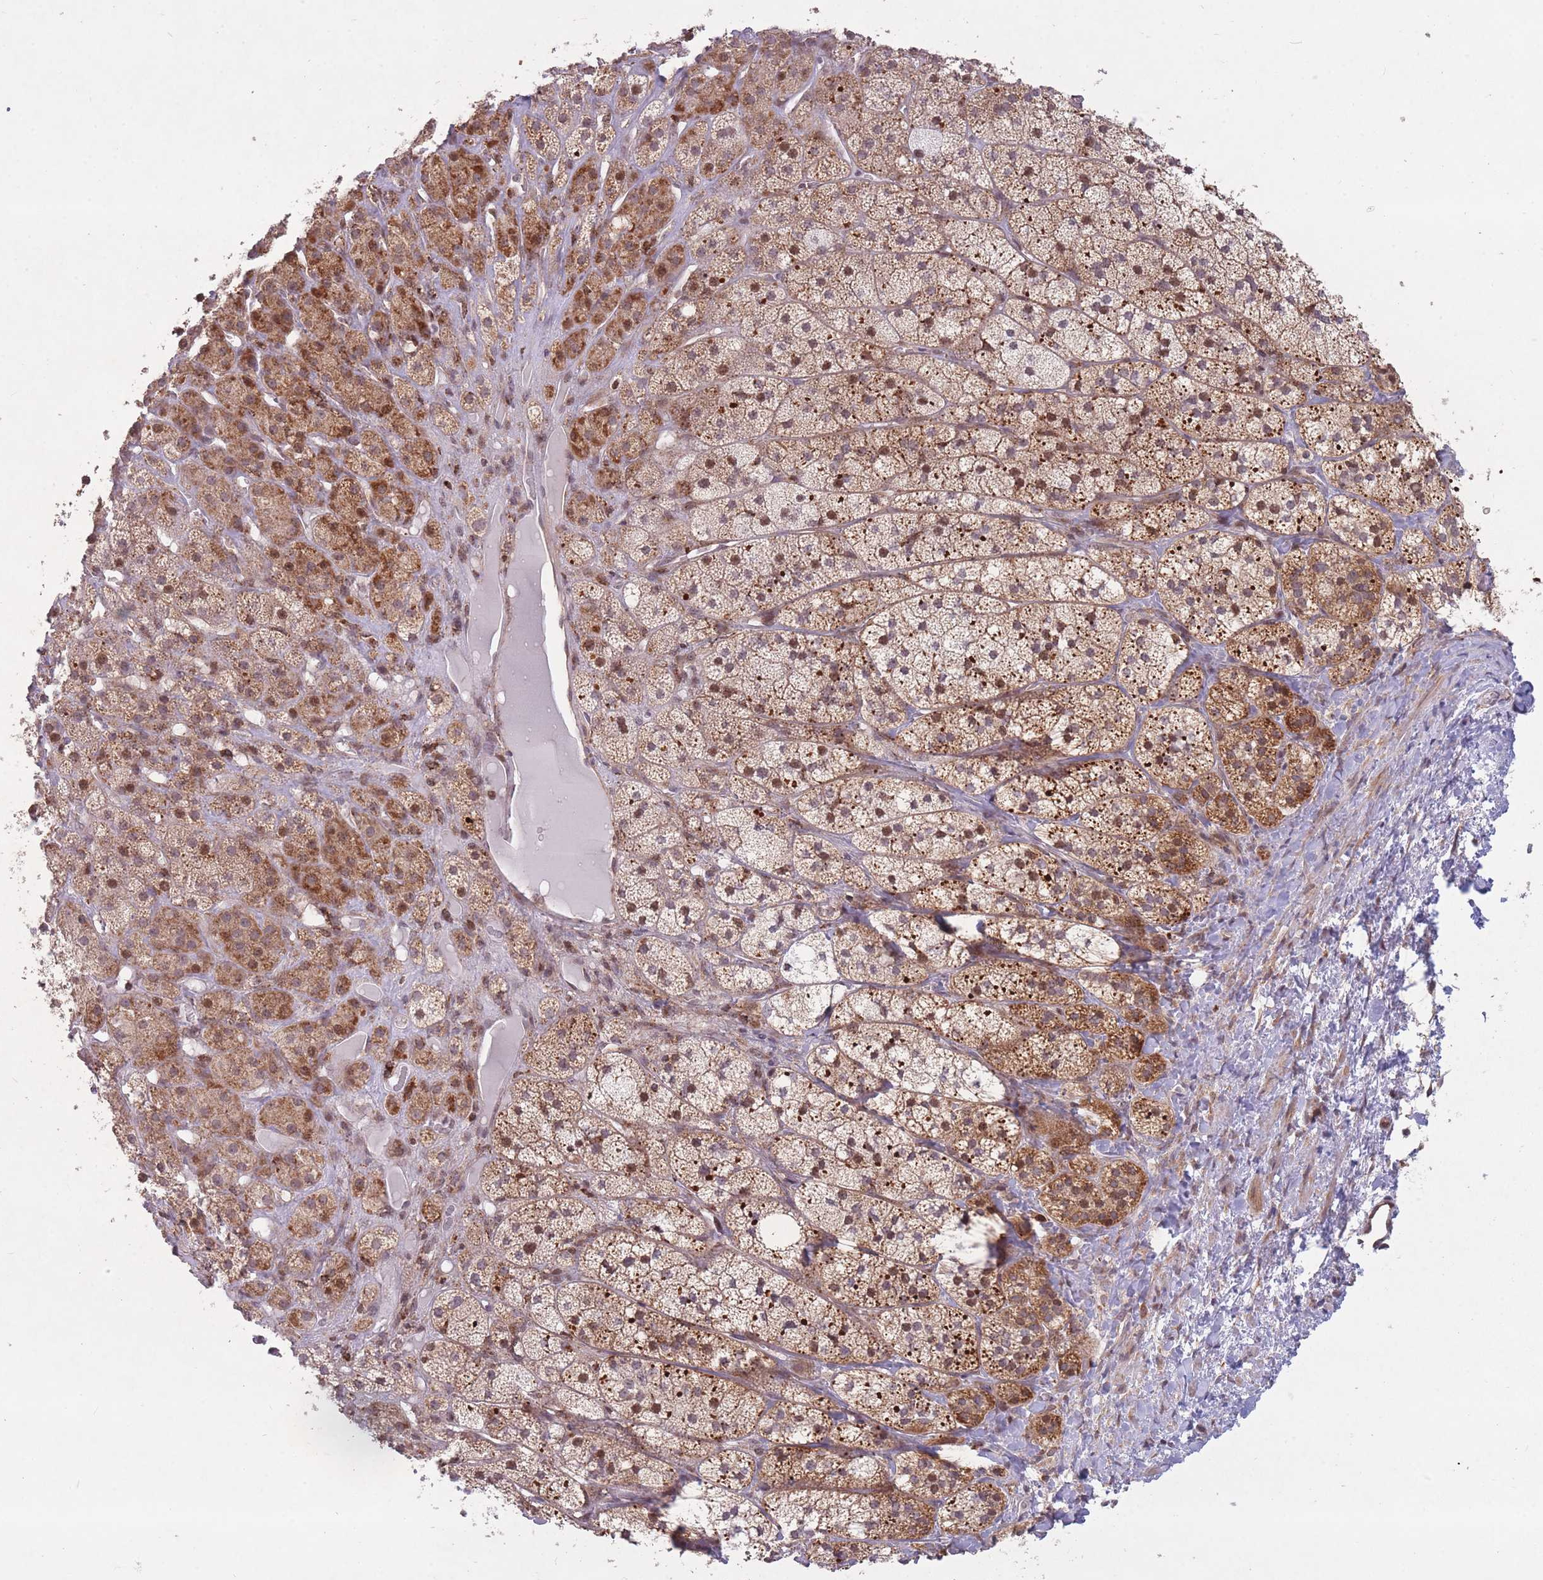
{"staining": {"intensity": "strong", "quantity": ">75%", "location": "cytoplasmic/membranous,nuclear"}, "tissue": "adrenal gland", "cell_type": "Glandular cells", "image_type": "normal", "snomed": [{"axis": "morphology", "description": "Normal tissue, NOS"}, {"axis": "topography", "description": "Adrenal gland"}], "caption": "The immunohistochemical stain highlights strong cytoplasmic/membranous,nuclear positivity in glandular cells of benign adrenal gland. (DAB (3,3'-diaminobenzidine) IHC with brightfield microscopy, high magnification).", "gene": "DPYSL4", "patient": {"sex": "female", "age": 52}}